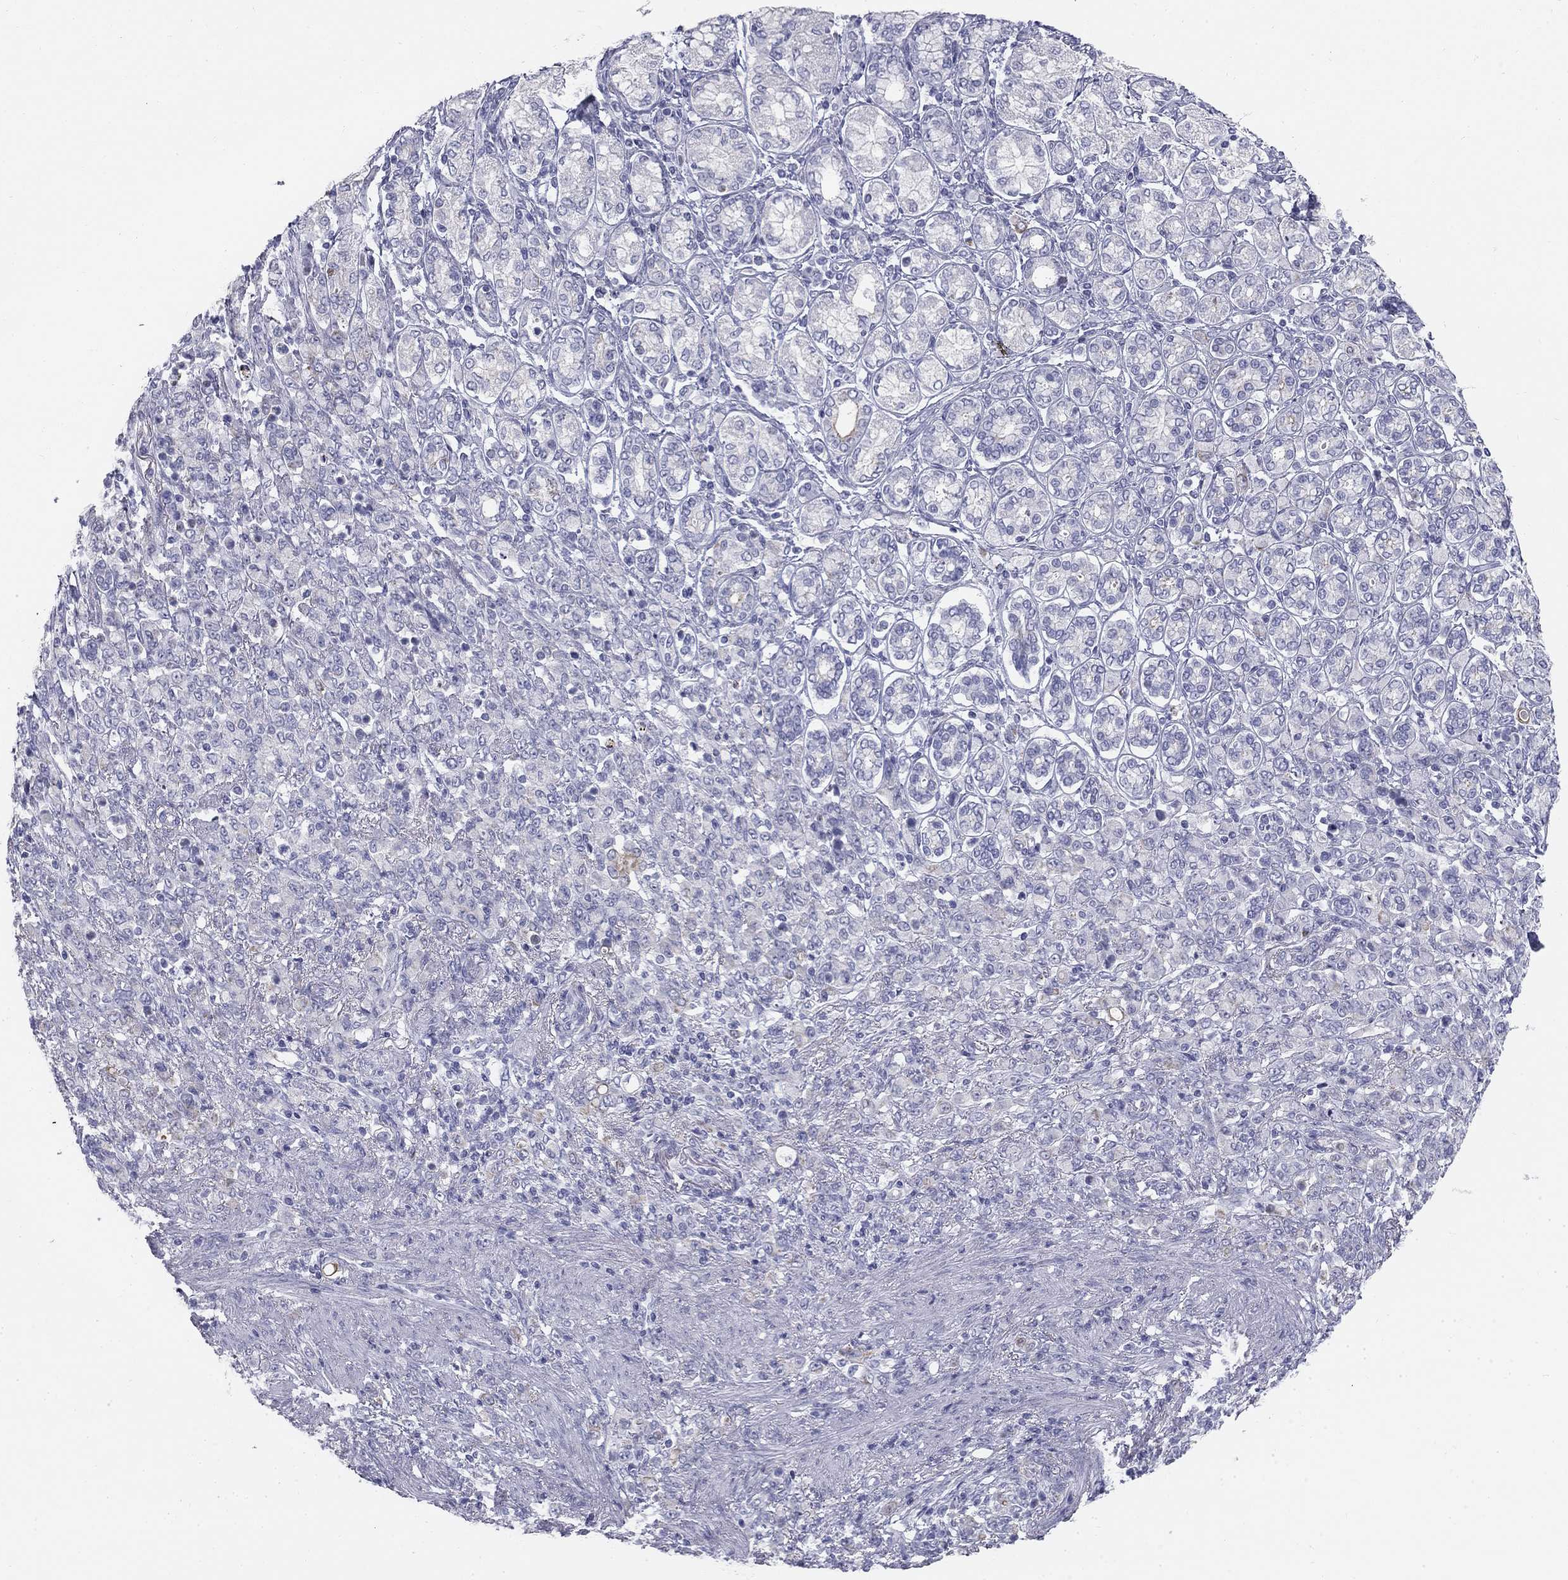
{"staining": {"intensity": "negative", "quantity": "none", "location": "none"}, "tissue": "stomach cancer", "cell_type": "Tumor cells", "image_type": "cancer", "snomed": [{"axis": "morphology", "description": "Normal tissue, NOS"}, {"axis": "morphology", "description": "Adenocarcinoma, NOS"}, {"axis": "topography", "description": "Stomach"}], "caption": "Stomach cancer (adenocarcinoma) was stained to show a protein in brown. There is no significant expression in tumor cells.", "gene": "SULT2B1", "patient": {"sex": "female", "age": 79}}